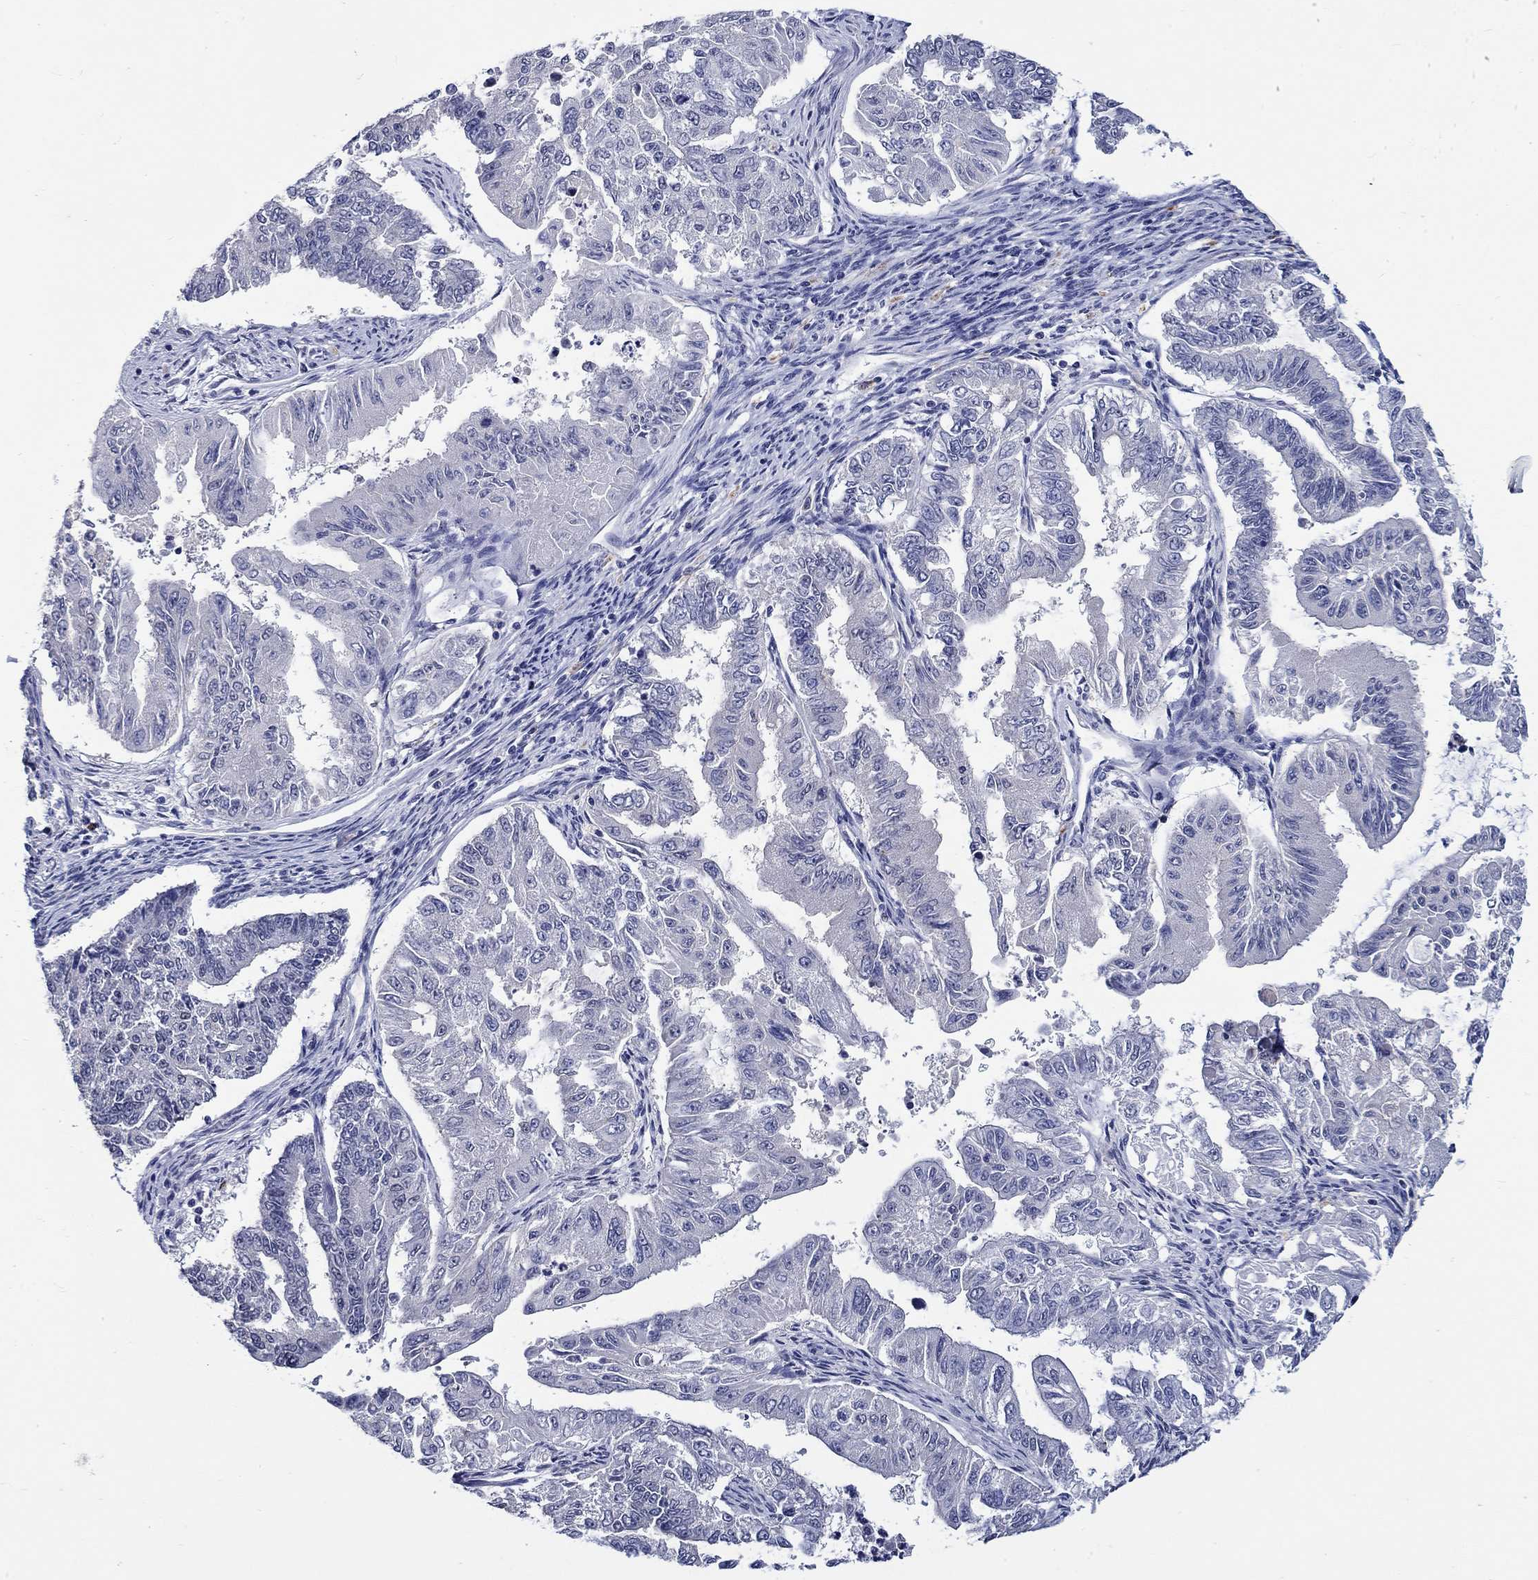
{"staining": {"intensity": "negative", "quantity": "none", "location": "none"}, "tissue": "endometrial cancer", "cell_type": "Tumor cells", "image_type": "cancer", "snomed": [{"axis": "morphology", "description": "Adenocarcinoma, NOS"}, {"axis": "topography", "description": "Uterus"}], "caption": "Immunohistochemical staining of endometrial adenocarcinoma reveals no significant positivity in tumor cells.", "gene": "GATA2", "patient": {"sex": "female", "age": 59}}